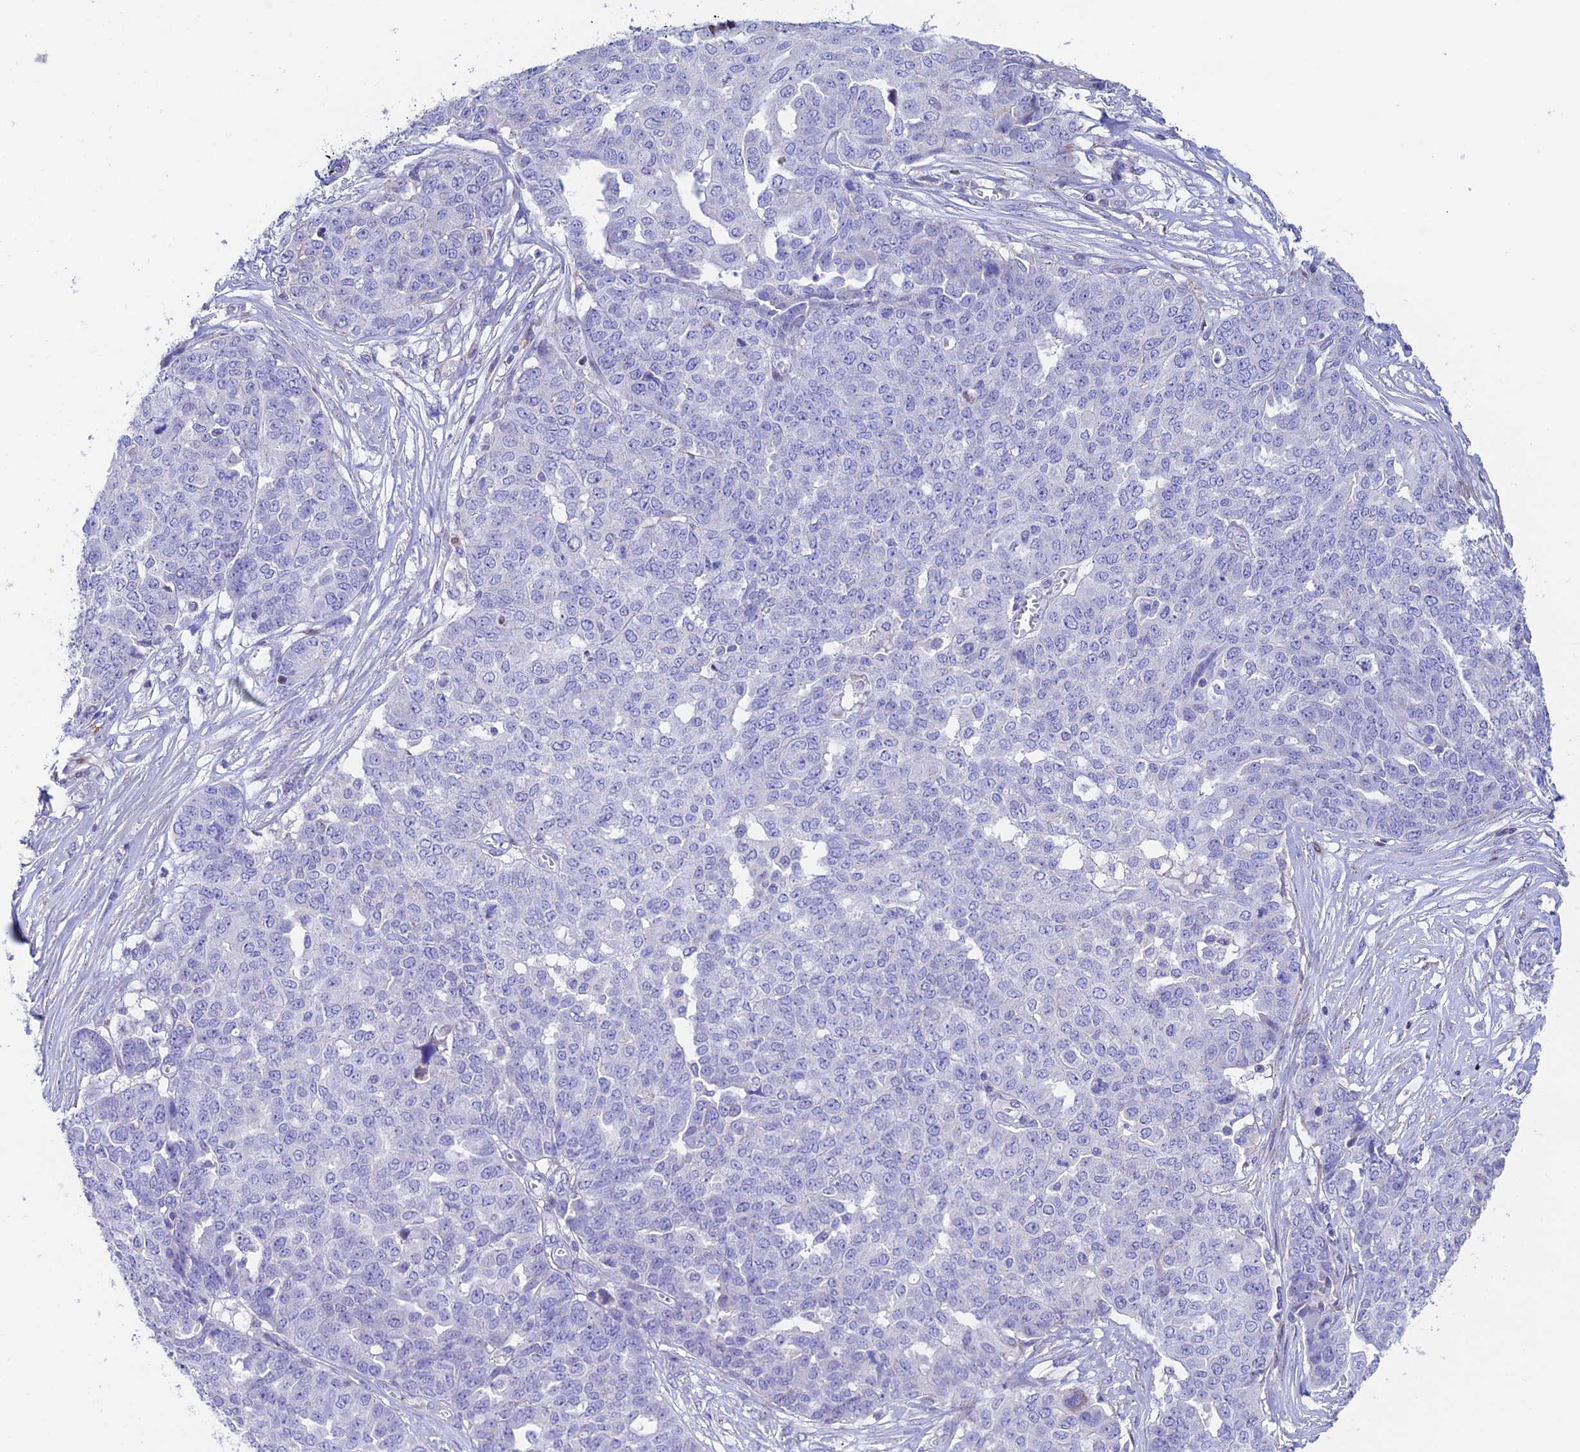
{"staining": {"intensity": "negative", "quantity": "none", "location": "none"}, "tissue": "ovarian cancer", "cell_type": "Tumor cells", "image_type": "cancer", "snomed": [{"axis": "morphology", "description": "Cystadenocarcinoma, serous, NOS"}, {"axis": "topography", "description": "Soft tissue"}, {"axis": "topography", "description": "Ovary"}], "caption": "Protein analysis of ovarian serous cystadenocarcinoma shows no significant staining in tumor cells. (Stains: DAB immunohistochemistry with hematoxylin counter stain, Microscopy: brightfield microscopy at high magnification).", "gene": "PRIM1", "patient": {"sex": "female", "age": 57}}